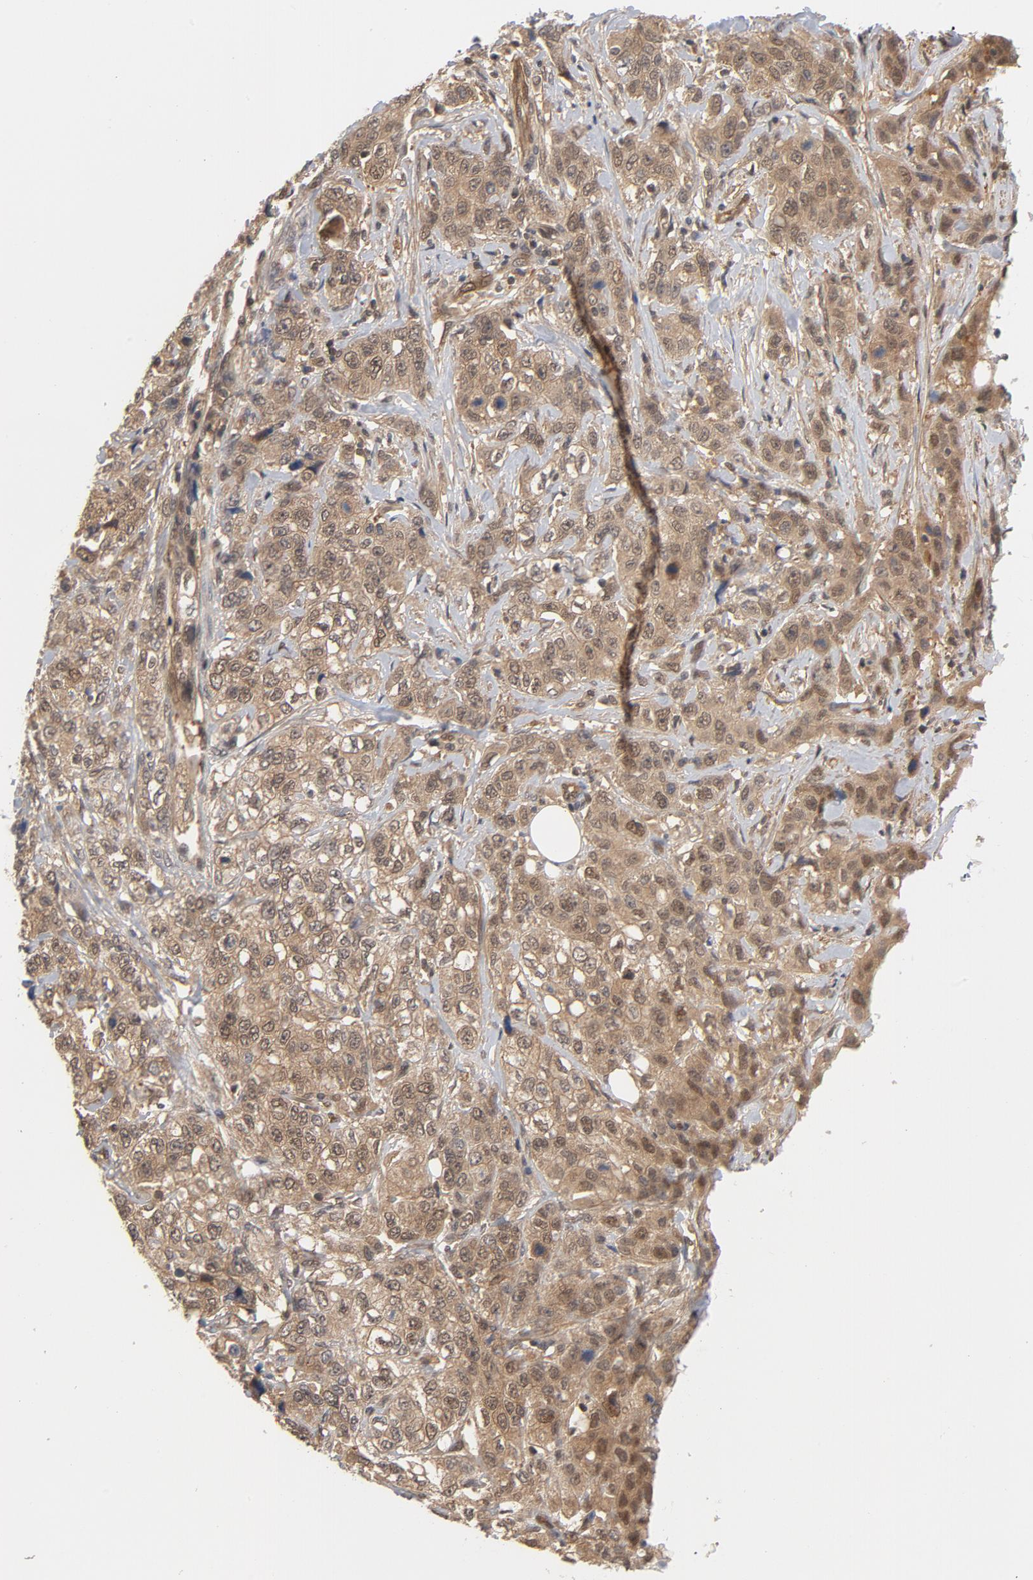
{"staining": {"intensity": "moderate", "quantity": ">75%", "location": "cytoplasmic/membranous,nuclear"}, "tissue": "stomach cancer", "cell_type": "Tumor cells", "image_type": "cancer", "snomed": [{"axis": "morphology", "description": "Adenocarcinoma, NOS"}, {"axis": "topography", "description": "Stomach"}], "caption": "This is an image of immunohistochemistry (IHC) staining of adenocarcinoma (stomach), which shows moderate positivity in the cytoplasmic/membranous and nuclear of tumor cells.", "gene": "CDC37", "patient": {"sex": "male", "age": 48}}